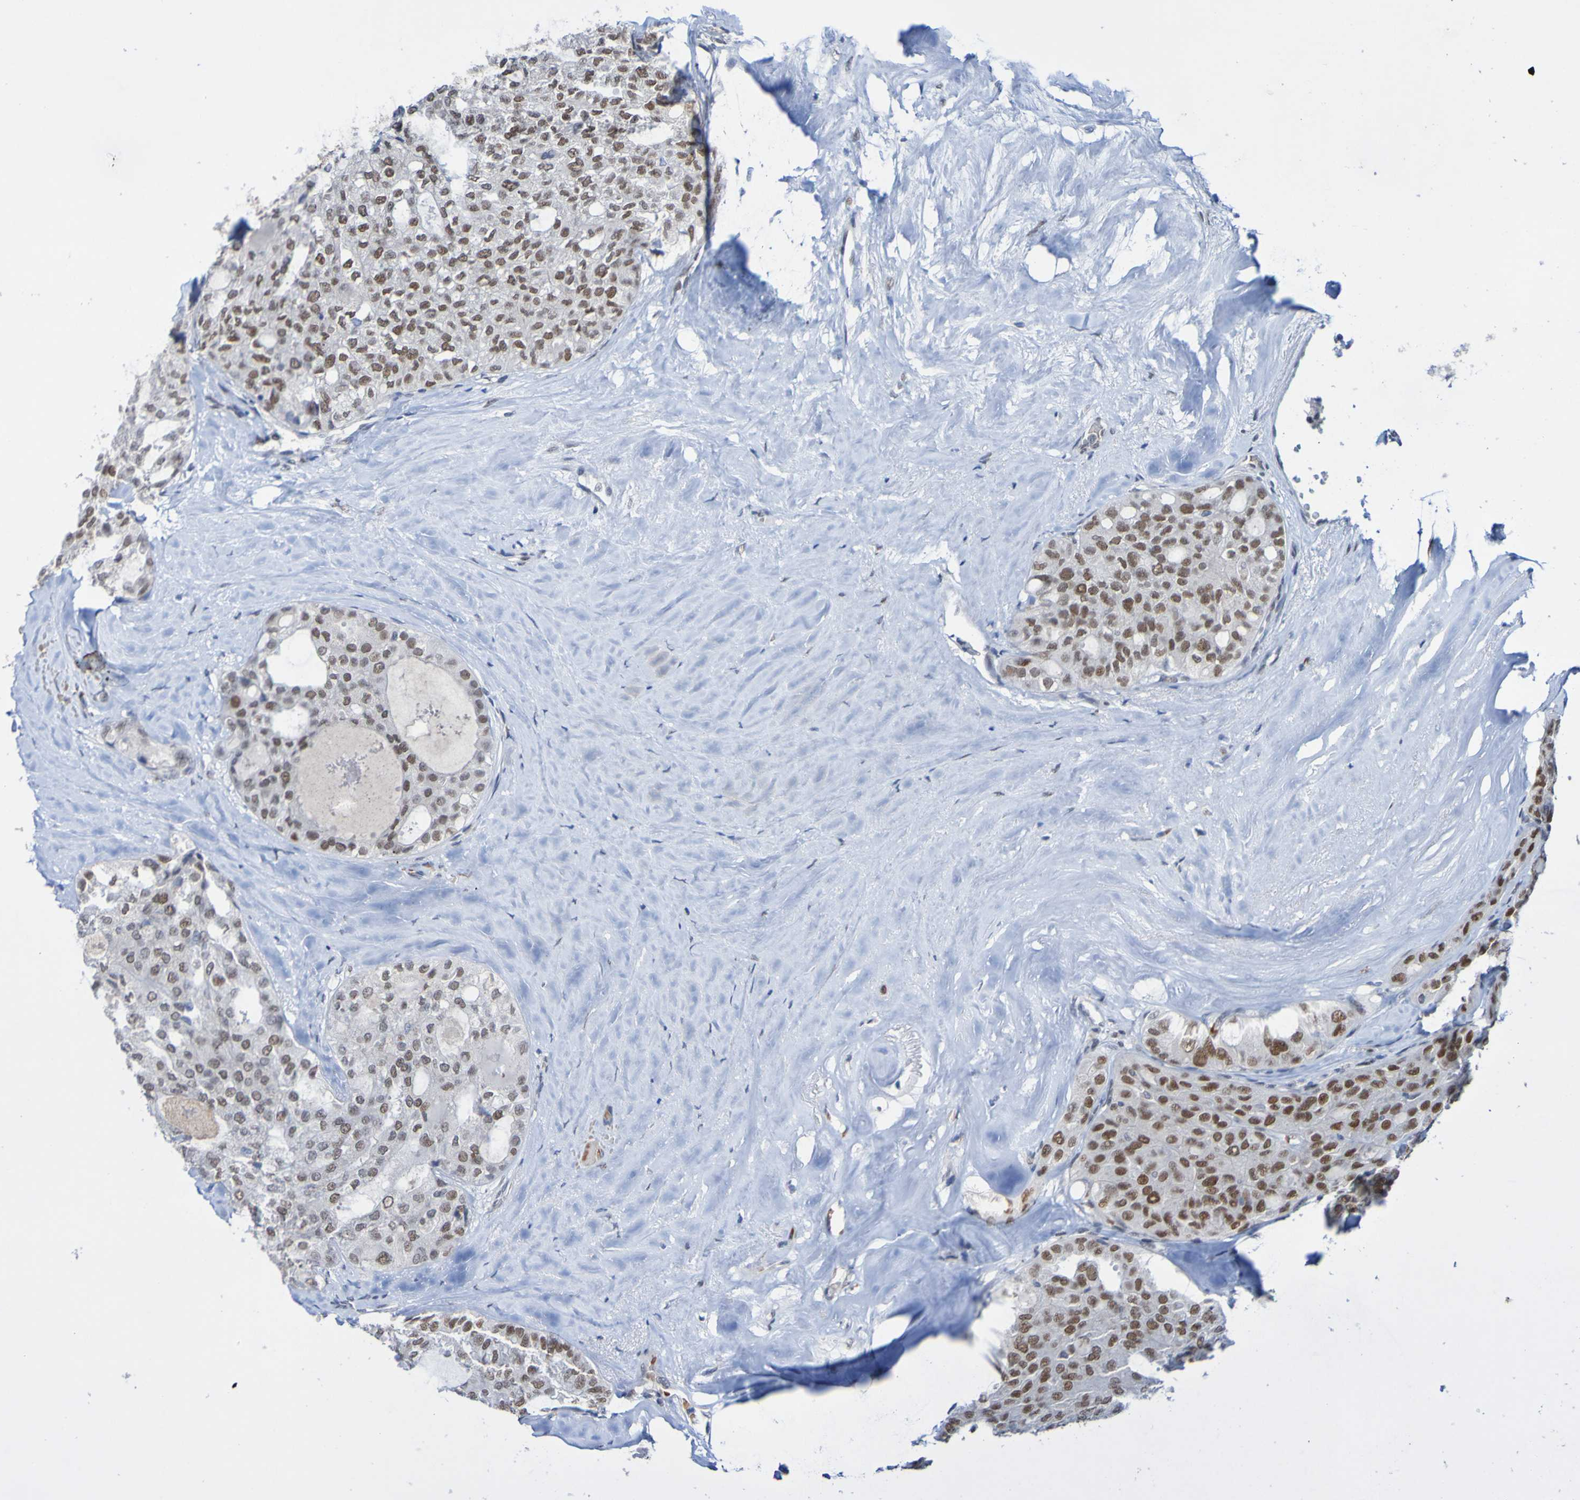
{"staining": {"intensity": "moderate", "quantity": ">75%", "location": "nuclear"}, "tissue": "thyroid cancer", "cell_type": "Tumor cells", "image_type": "cancer", "snomed": [{"axis": "morphology", "description": "Follicular adenoma carcinoma, NOS"}, {"axis": "topography", "description": "Thyroid gland"}], "caption": "Protein staining exhibits moderate nuclear expression in approximately >75% of tumor cells in follicular adenoma carcinoma (thyroid).", "gene": "PCGF1", "patient": {"sex": "male", "age": 75}}